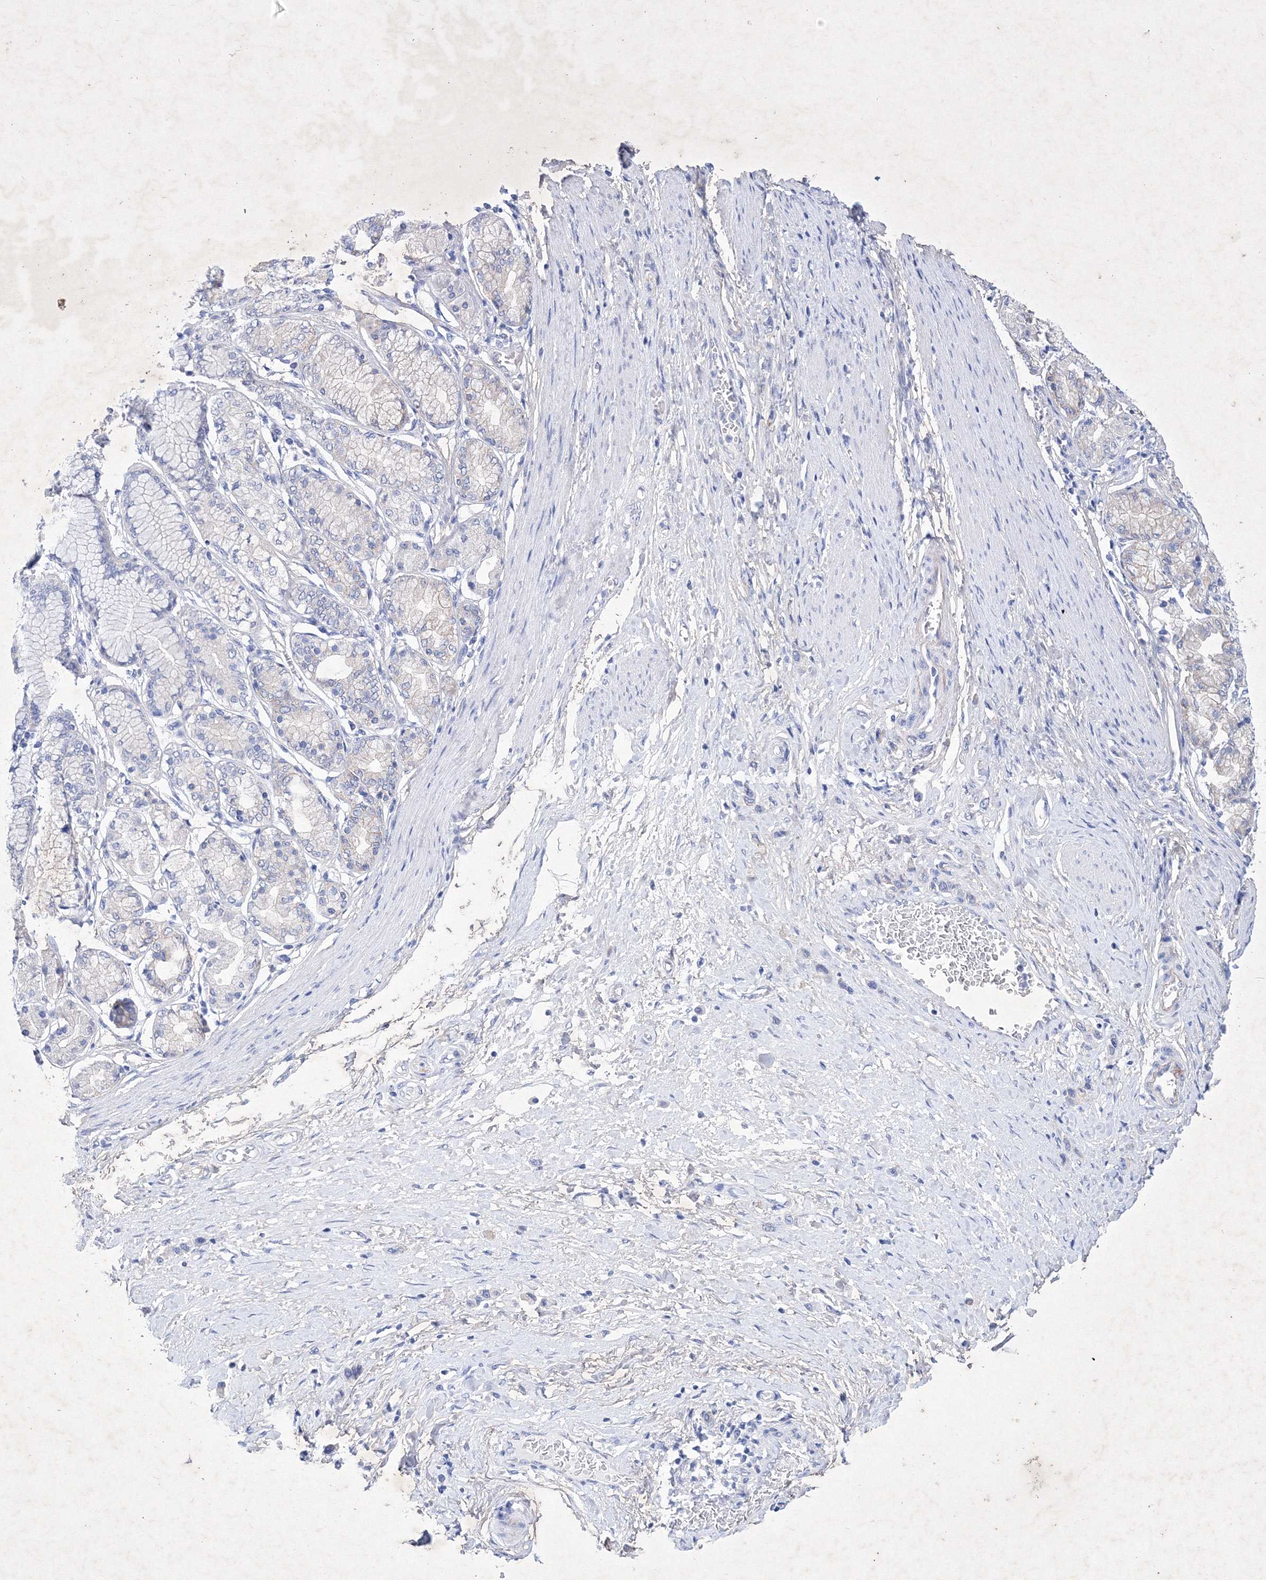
{"staining": {"intensity": "negative", "quantity": "none", "location": "none"}, "tissue": "stomach cancer", "cell_type": "Tumor cells", "image_type": "cancer", "snomed": [{"axis": "morphology", "description": "Adenocarcinoma, NOS"}, {"axis": "topography", "description": "Stomach"}], "caption": "A high-resolution image shows immunohistochemistry staining of stomach cancer (adenocarcinoma), which displays no significant positivity in tumor cells. (Immunohistochemistry (ihc), brightfield microscopy, high magnification).", "gene": "GPN1", "patient": {"sex": "female", "age": 65}}